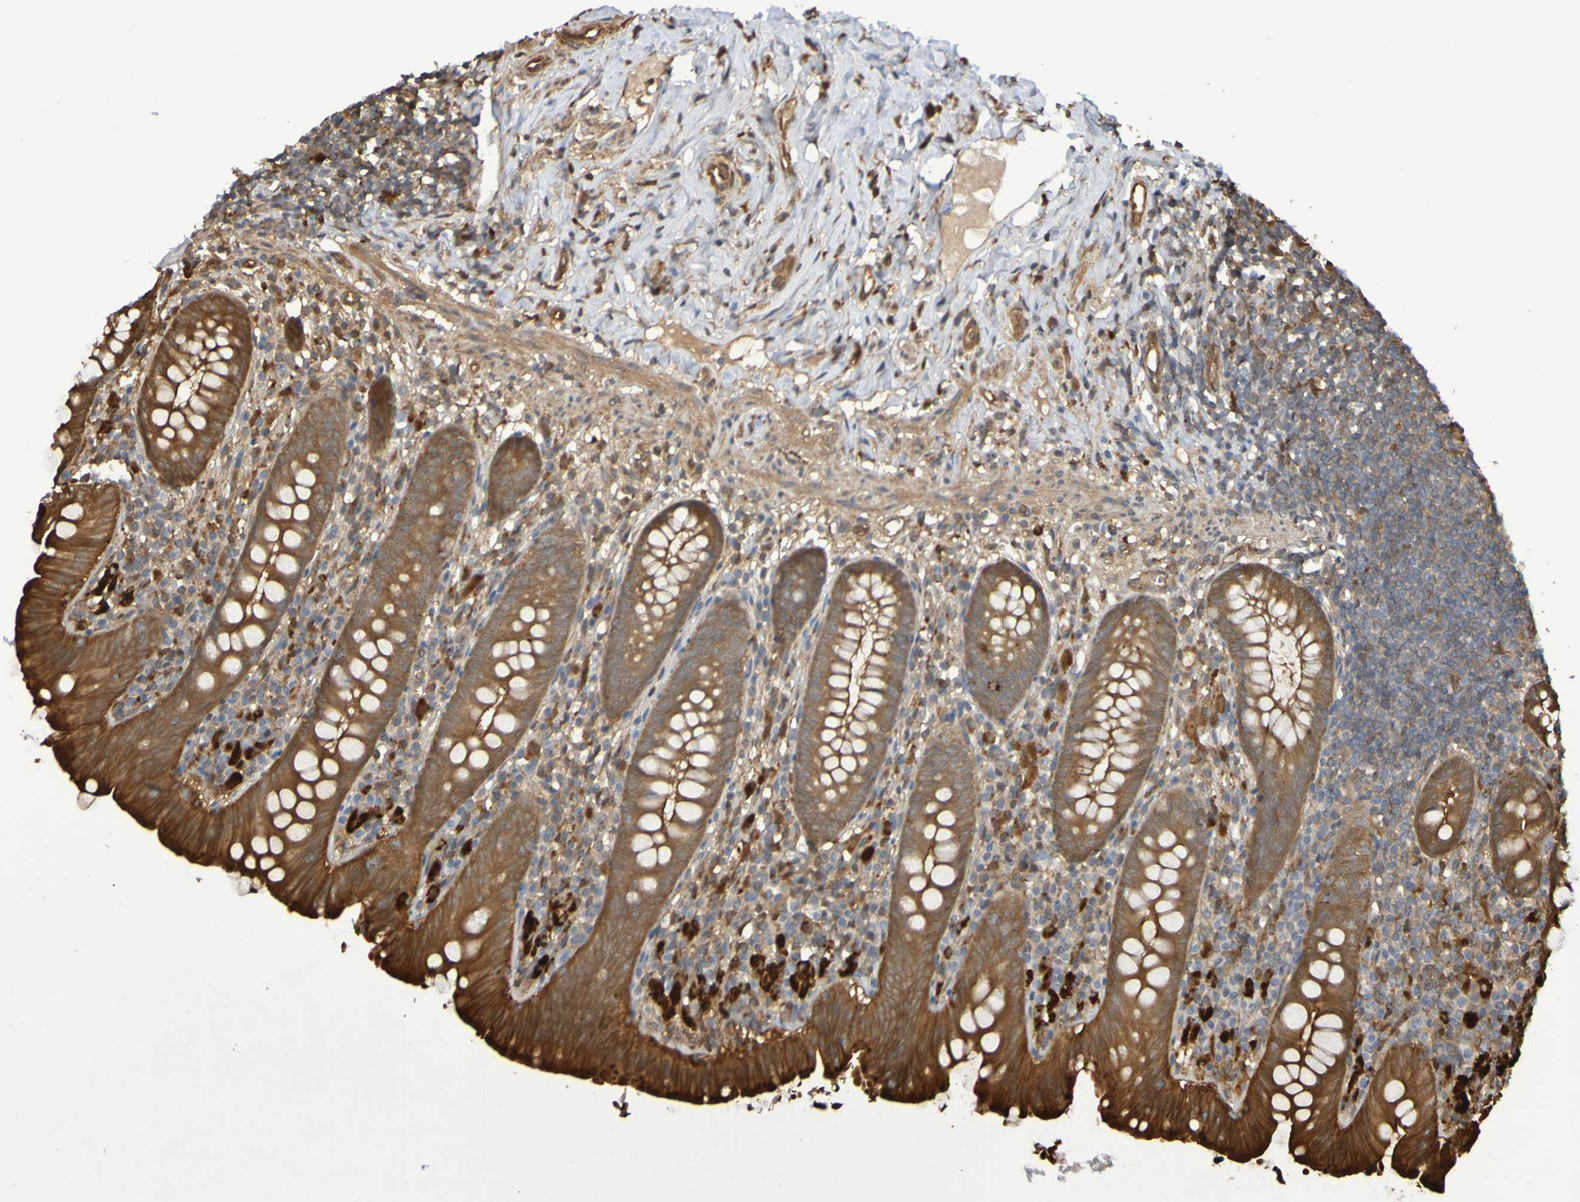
{"staining": {"intensity": "strong", "quantity": ">75%", "location": "cytoplasmic/membranous"}, "tissue": "appendix", "cell_type": "Glandular cells", "image_type": "normal", "snomed": [{"axis": "morphology", "description": "Normal tissue, NOS"}, {"axis": "topography", "description": "Appendix"}], "caption": "Normal appendix was stained to show a protein in brown. There is high levels of strong cytoplasmic/membranous positivity in about >75% of glandular cells. (Brightfield microscopy of DAB IHC at high magnification).", "gene": "SERPINB6", "patient": {"sex": "male", "age": 52}}